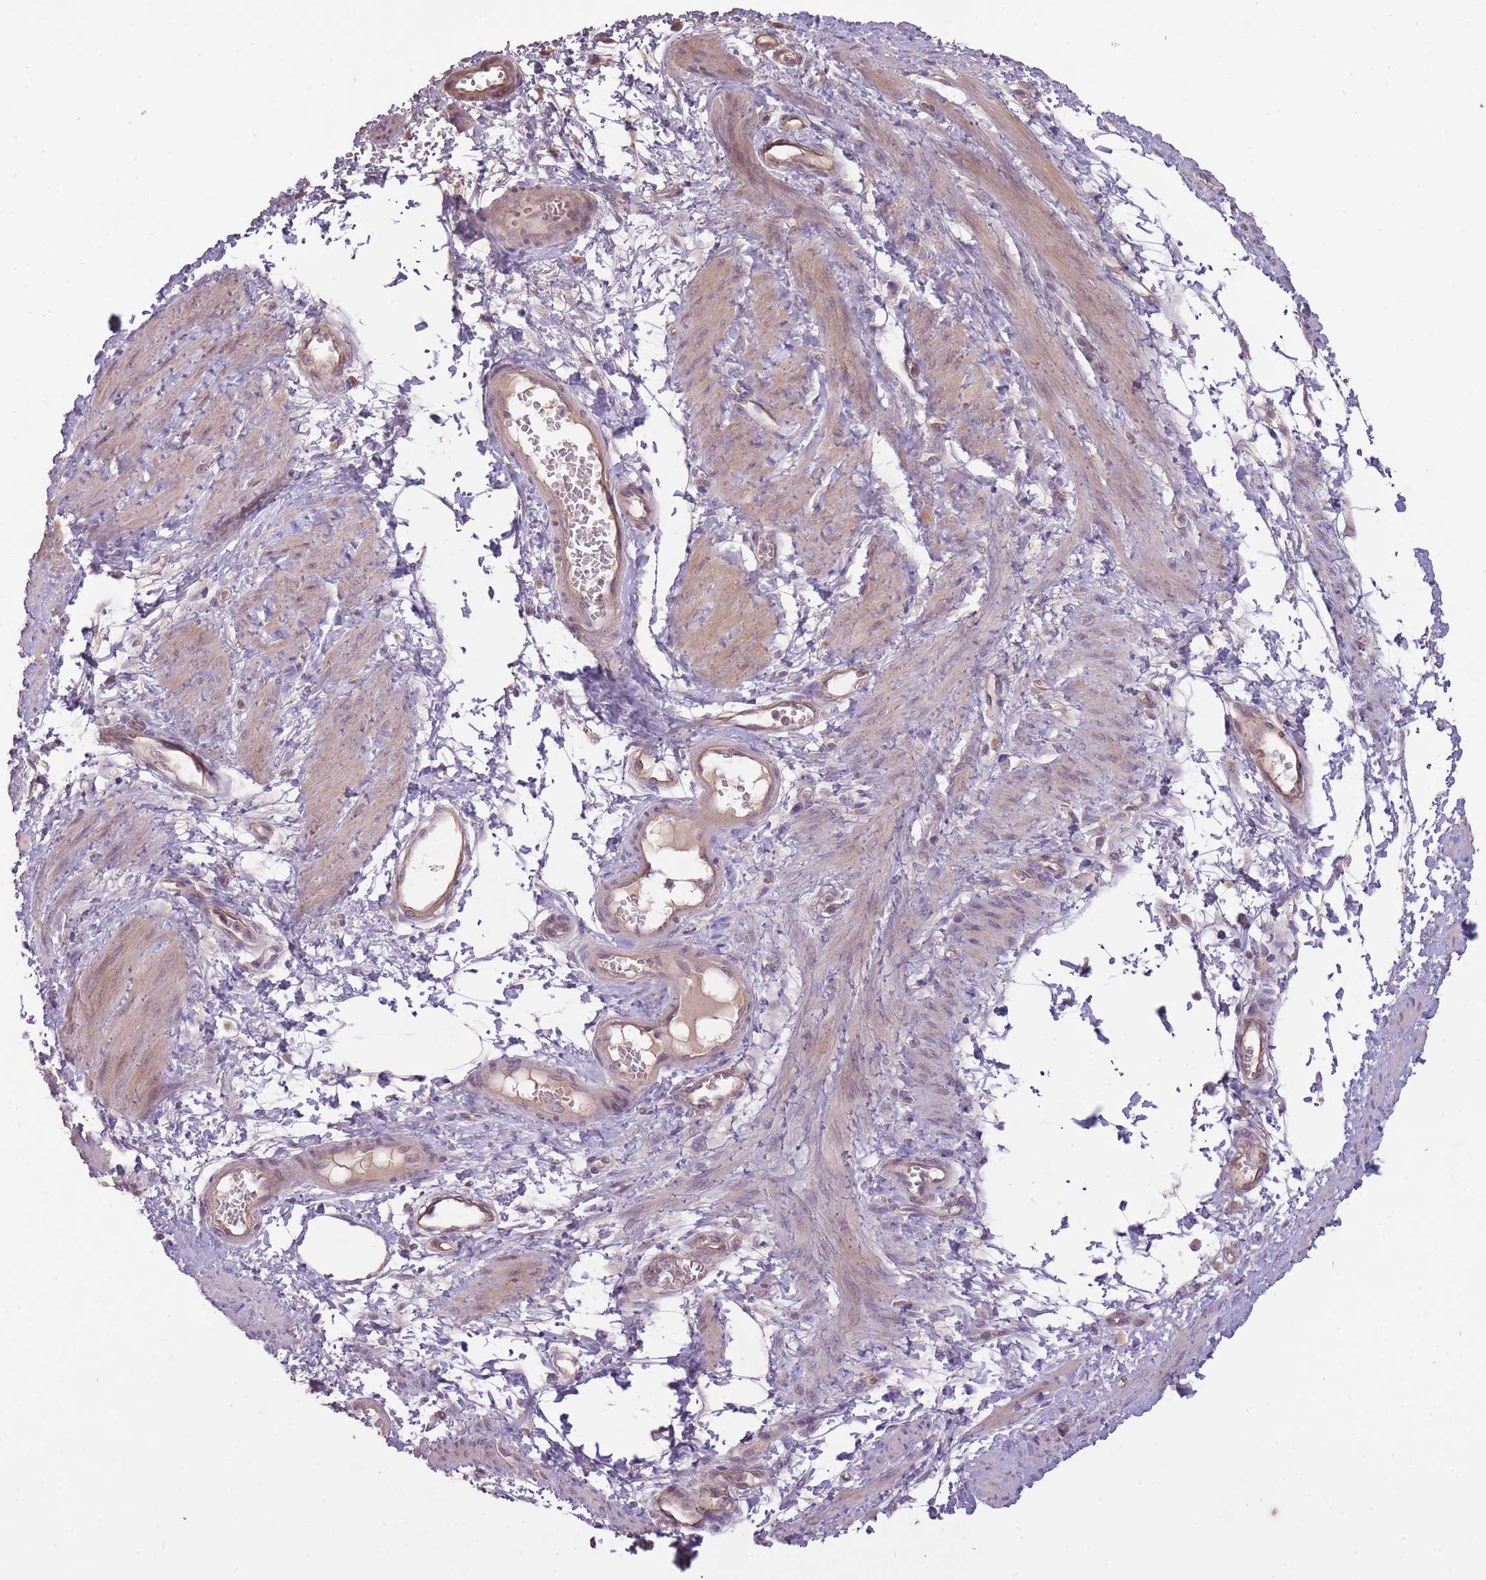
{"staining": {"intensity": "weak", "quantity": "25%-75%", "location": "cytoplasmic/membranous"}, "tissue": "smooth muscle", "cell_type": "Smooth muscle cells", "image_type": "normal", "snomed": [{"axis": "morphology", "description": "Normal tissue, NOS"}, {"axis": "topography", "description": "Smooth muscle"}, {"axis": "topography", "description": "Uterus"}], "caption": "A histopathology image showing weak cytoplasmic/membranous staining in approximately 25%-75% of smooth muscle cells in unremarkable smooth muscle, as visualized by brown immunohistochemical staining.", "gene": "LRATD2", "patient": {"sex": "female", "age": 39}}